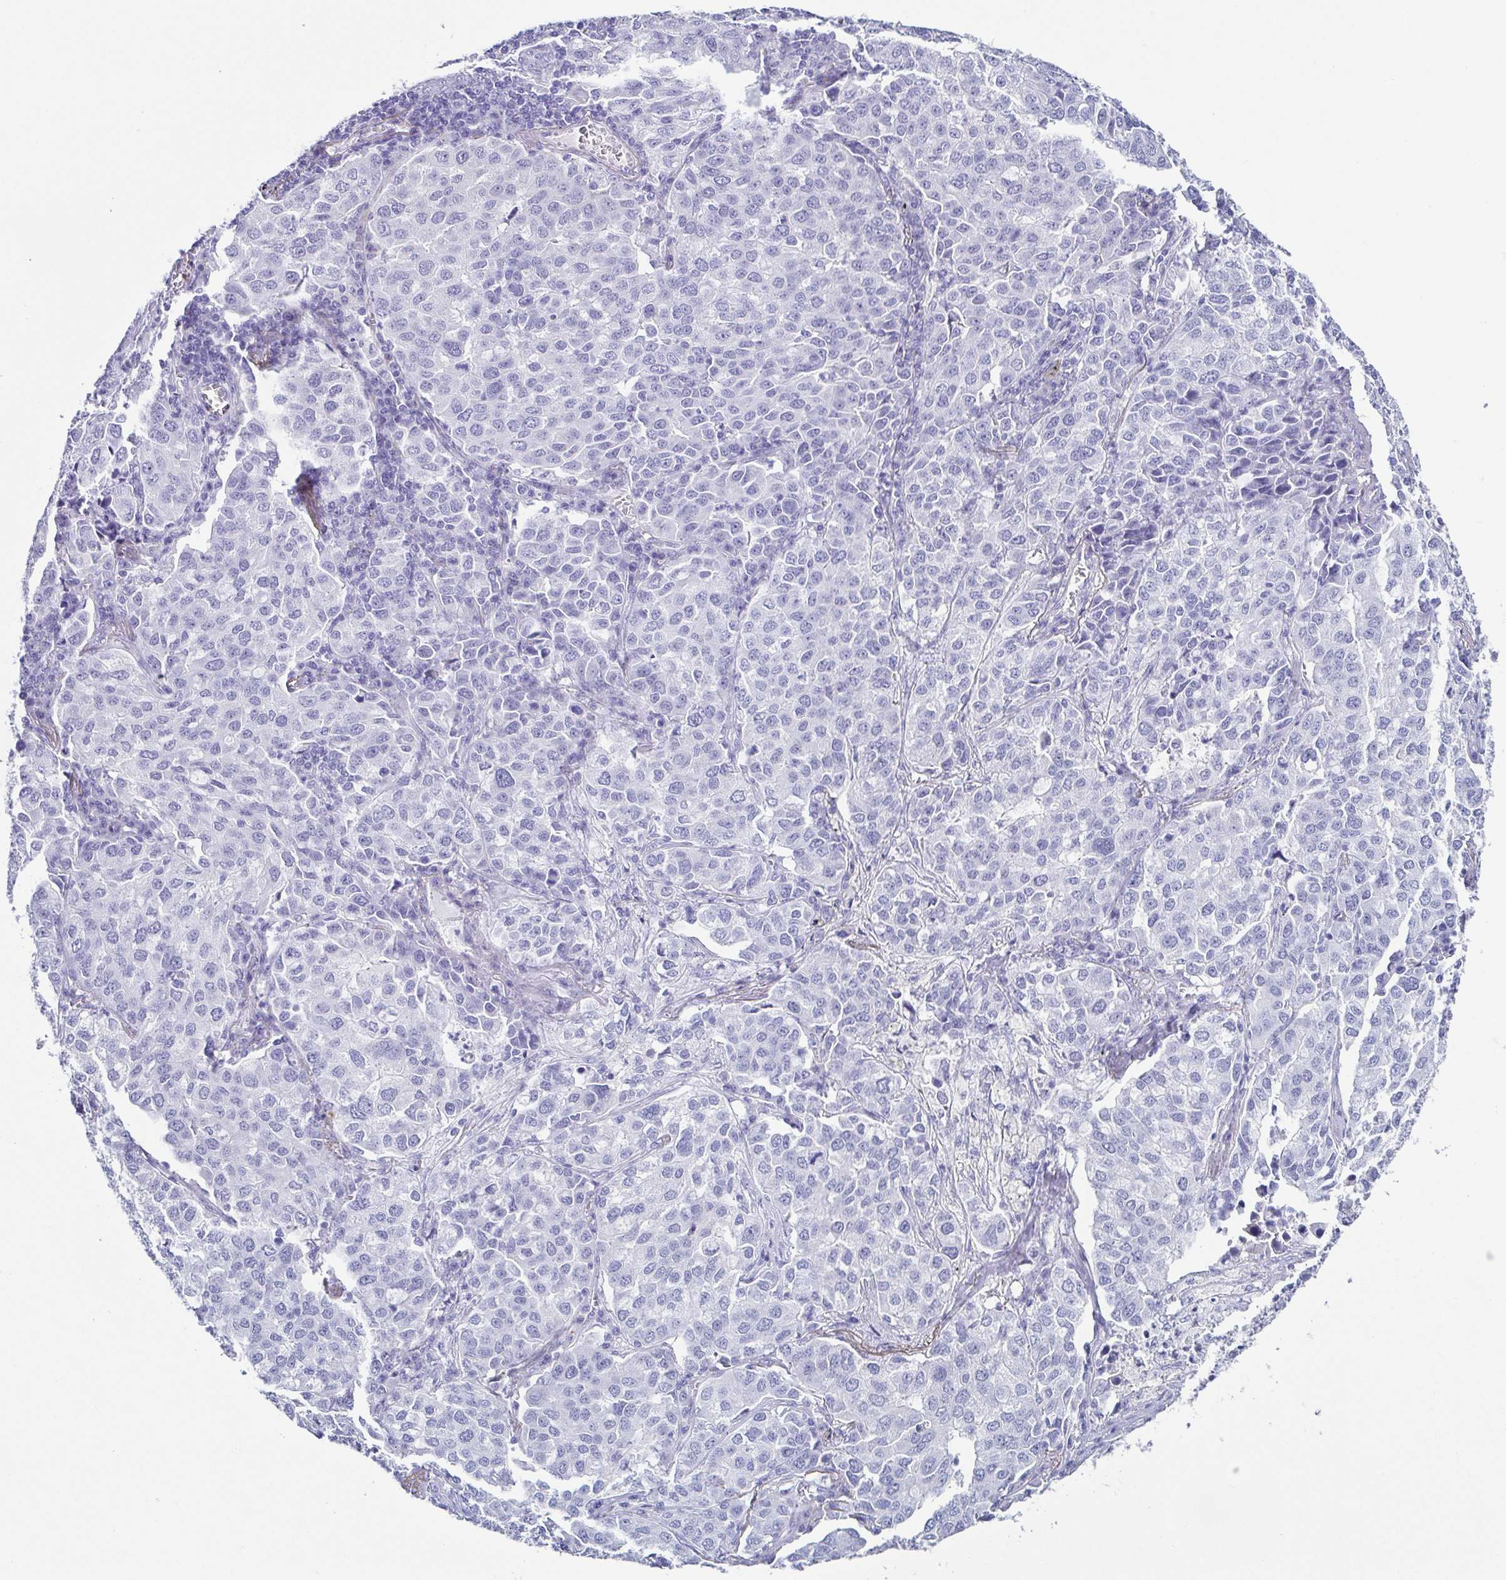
{"staining": {"intensity": "negative", "quantity": "none", "location": "none"}, "tissue": "lung cancer", "cell_type": "Tumor cells", "image_type": "cancer", "snomed": [{"axis": "morphology", "description": "Adenocarcinoma, NOS"}, {"axis": "morphology", "description": "Adenocarcinoma, metastatic, NOS"}, {"axis": "topography", "description": "Lymph node"}, {"axis": "topography", "description": "Lung"}], "caption": "IHC image of lung cancer (adenocarcinoma) stained for a protein (brown), which displays no expression in tumor cells.", "gene": "TNNT2", "patient": {"sex": "female", "age": 65}}